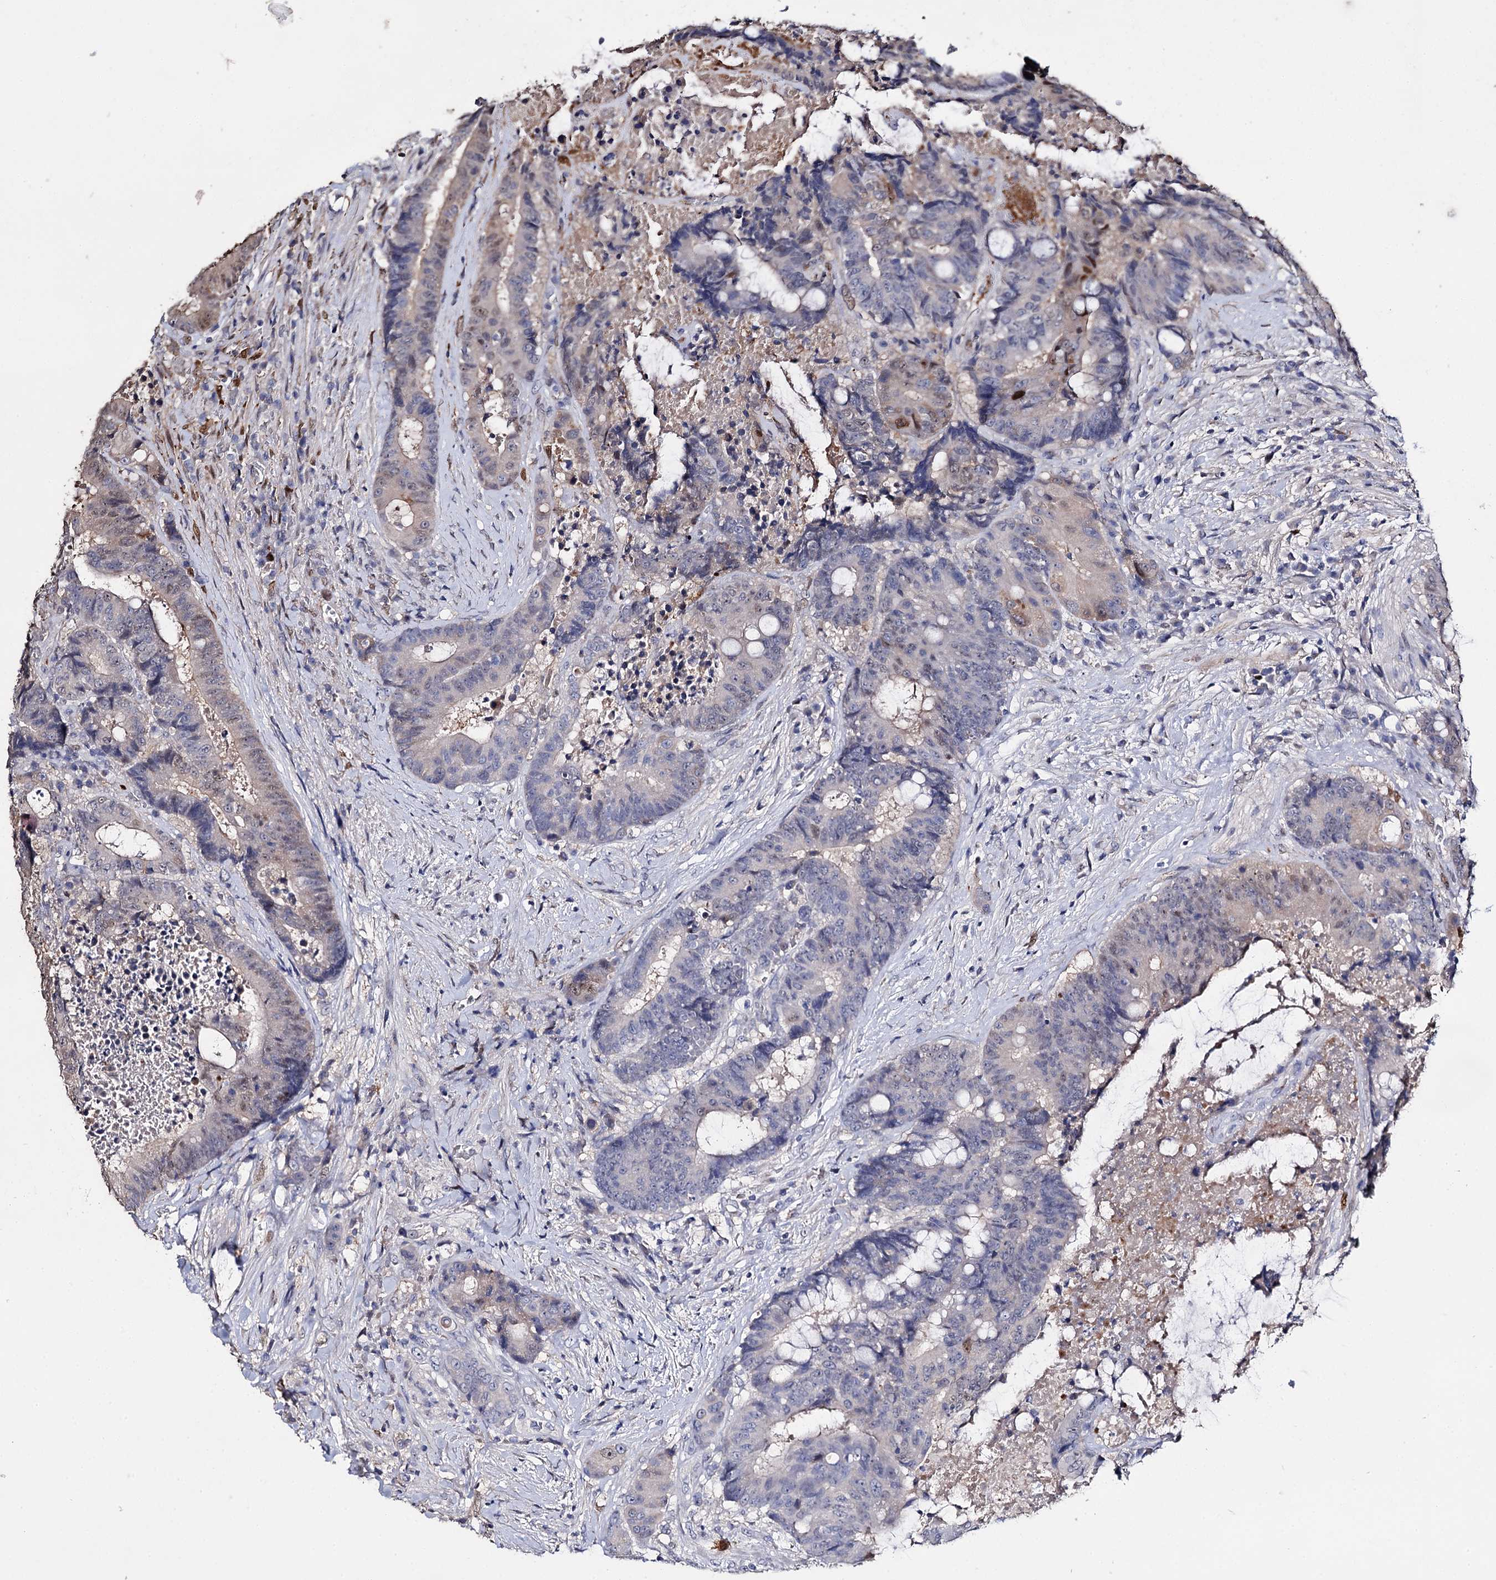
{"staining": {"intensity": "weak", "quantity": "<25%", "location": "cytoplasmic/membranous"}, "tissue": "colorectal cancer", "cell_type": "Tumor cells", "image_type": "cancer", "snomed": [{"axis": "morphology", "description": "Adenocarcinoma, NOS"}, {"axis": "topography", "description": "Rectum"}], "caption": "A high-resolution photomicrograph shows IHC staining of colorectal cancer (adenocarcinoma), which demonstrates no significant expression in tumor cells. (DAB (3,3'-diaminobenzidine) IHC visualized using brightfield microscopy, high magnification).", "gene": "DNAH6", "patient": {"sex": "male", "age": 69}}